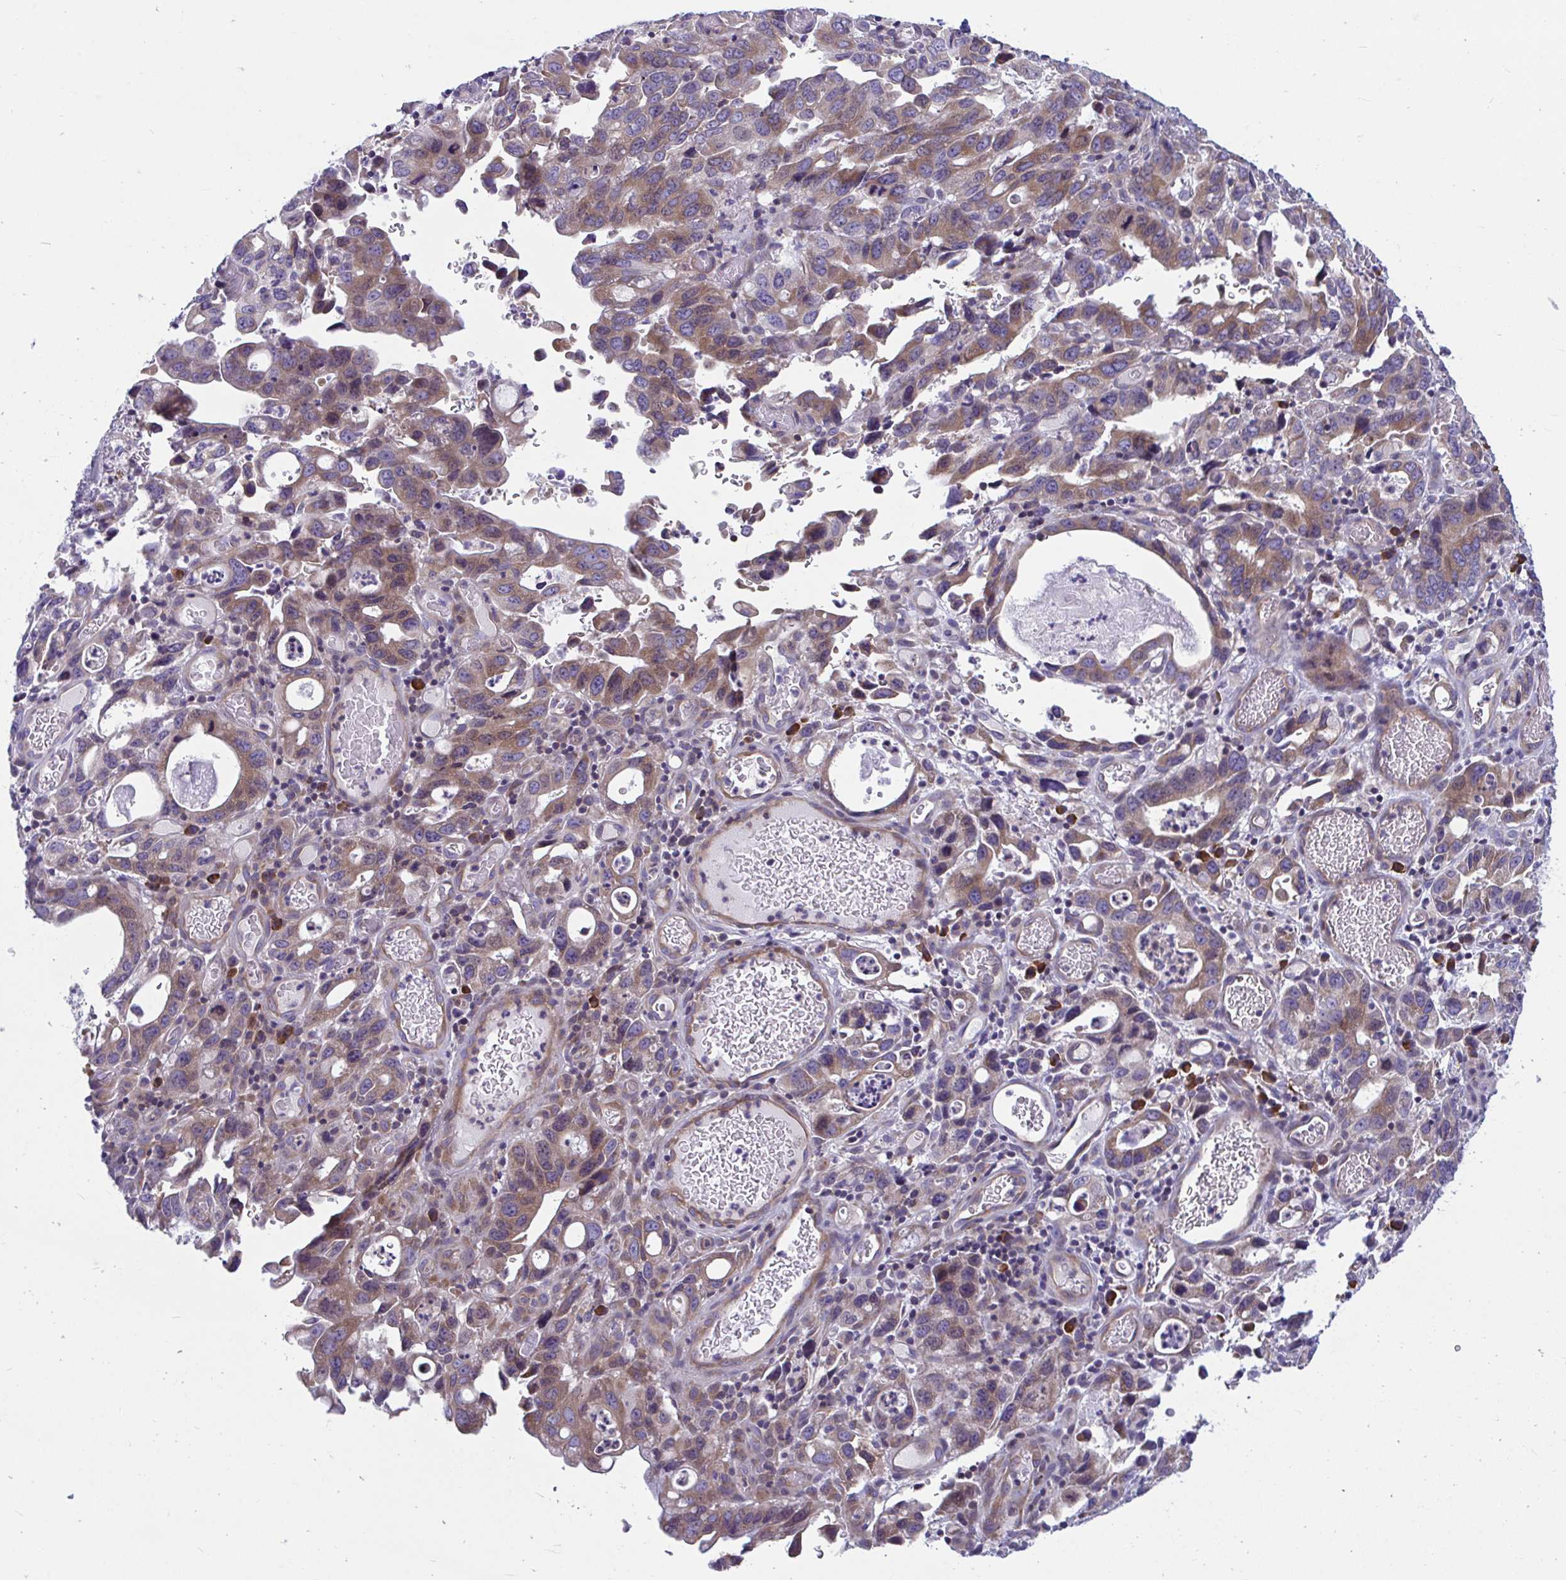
{"staining": {"intensity": "moderate", "quantity": "25%-75%", "location": "cytoplasmic/membranous"}, "tissue": "stomach cancer", "cell_type": "Tumor cells", "image_type": "cancer", "snomed": [{"axis": "morphology", "description": "Adenocarcinoma, NOS"}, {"axis": "topography", "description": "Stomach, upper"}], "caption": "This image reveals stomach adenocarcinoma stained with immunohistochemistry to label a protein in brown. The cytoplasmic/membranous of tumor cells show moderate positivity for the protein. Nuclei are counter-stained blue.", "gene": "WBP1", "patient": {"sex": "male", "age": 74}}